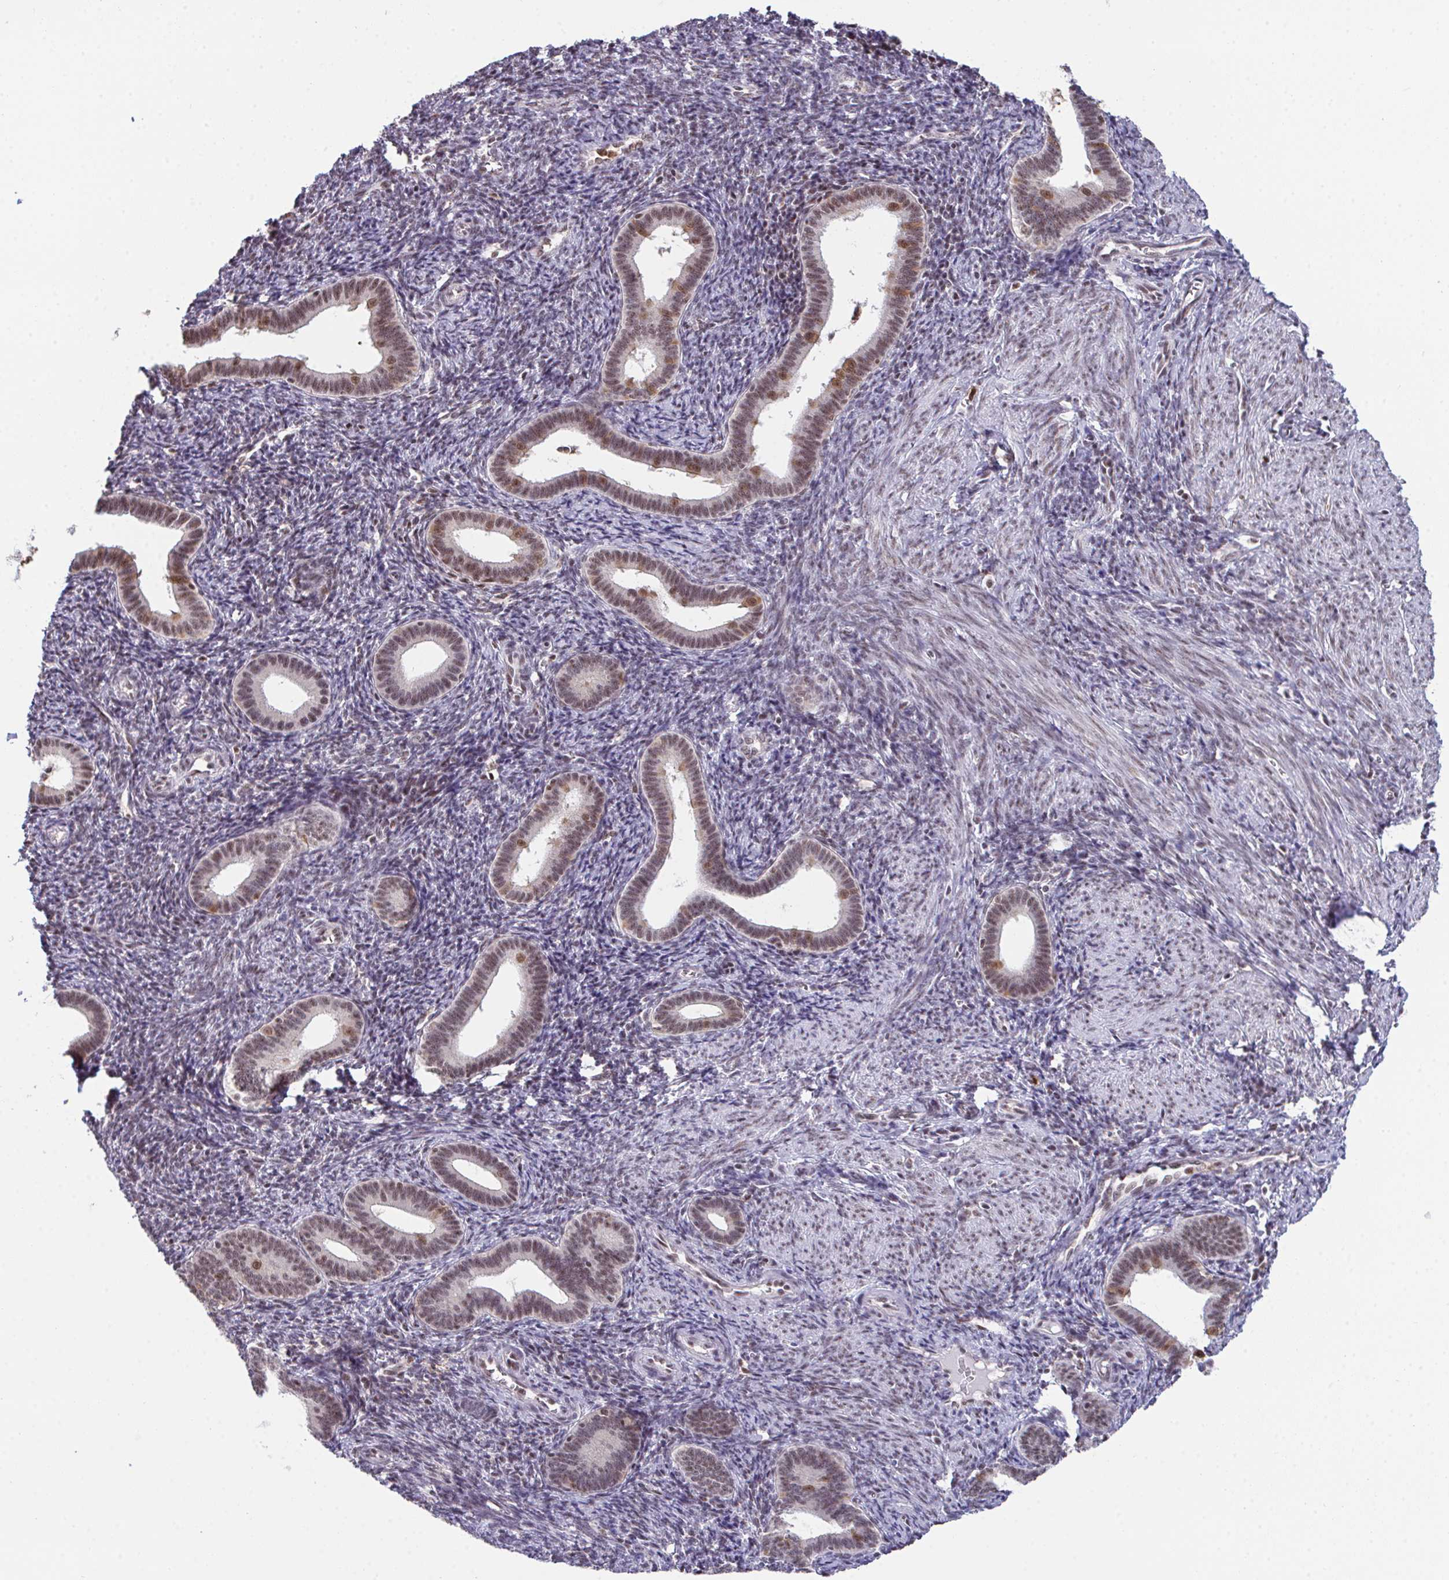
{"staining": {"intensity": "moderate", "quantity": "25%-75%", "location": "nuclear"}, "tissue": "endometrium", "cell_type": "Cells in endometrial stroma", "image_type": "normal", "snomed": [{"axis": "morphology", "description": "Normal tissue, NOS"}, {"axis": "topography", "description": "Endometrium"}], "caption": "Immunohistochemical staining of normal human endometrium exhibits moderate nuclear protein expression in about 25%-75% of cells in endometrial stroma.", "gene": "OR6K3", "patient": {"sex": "female", "age": 41}}